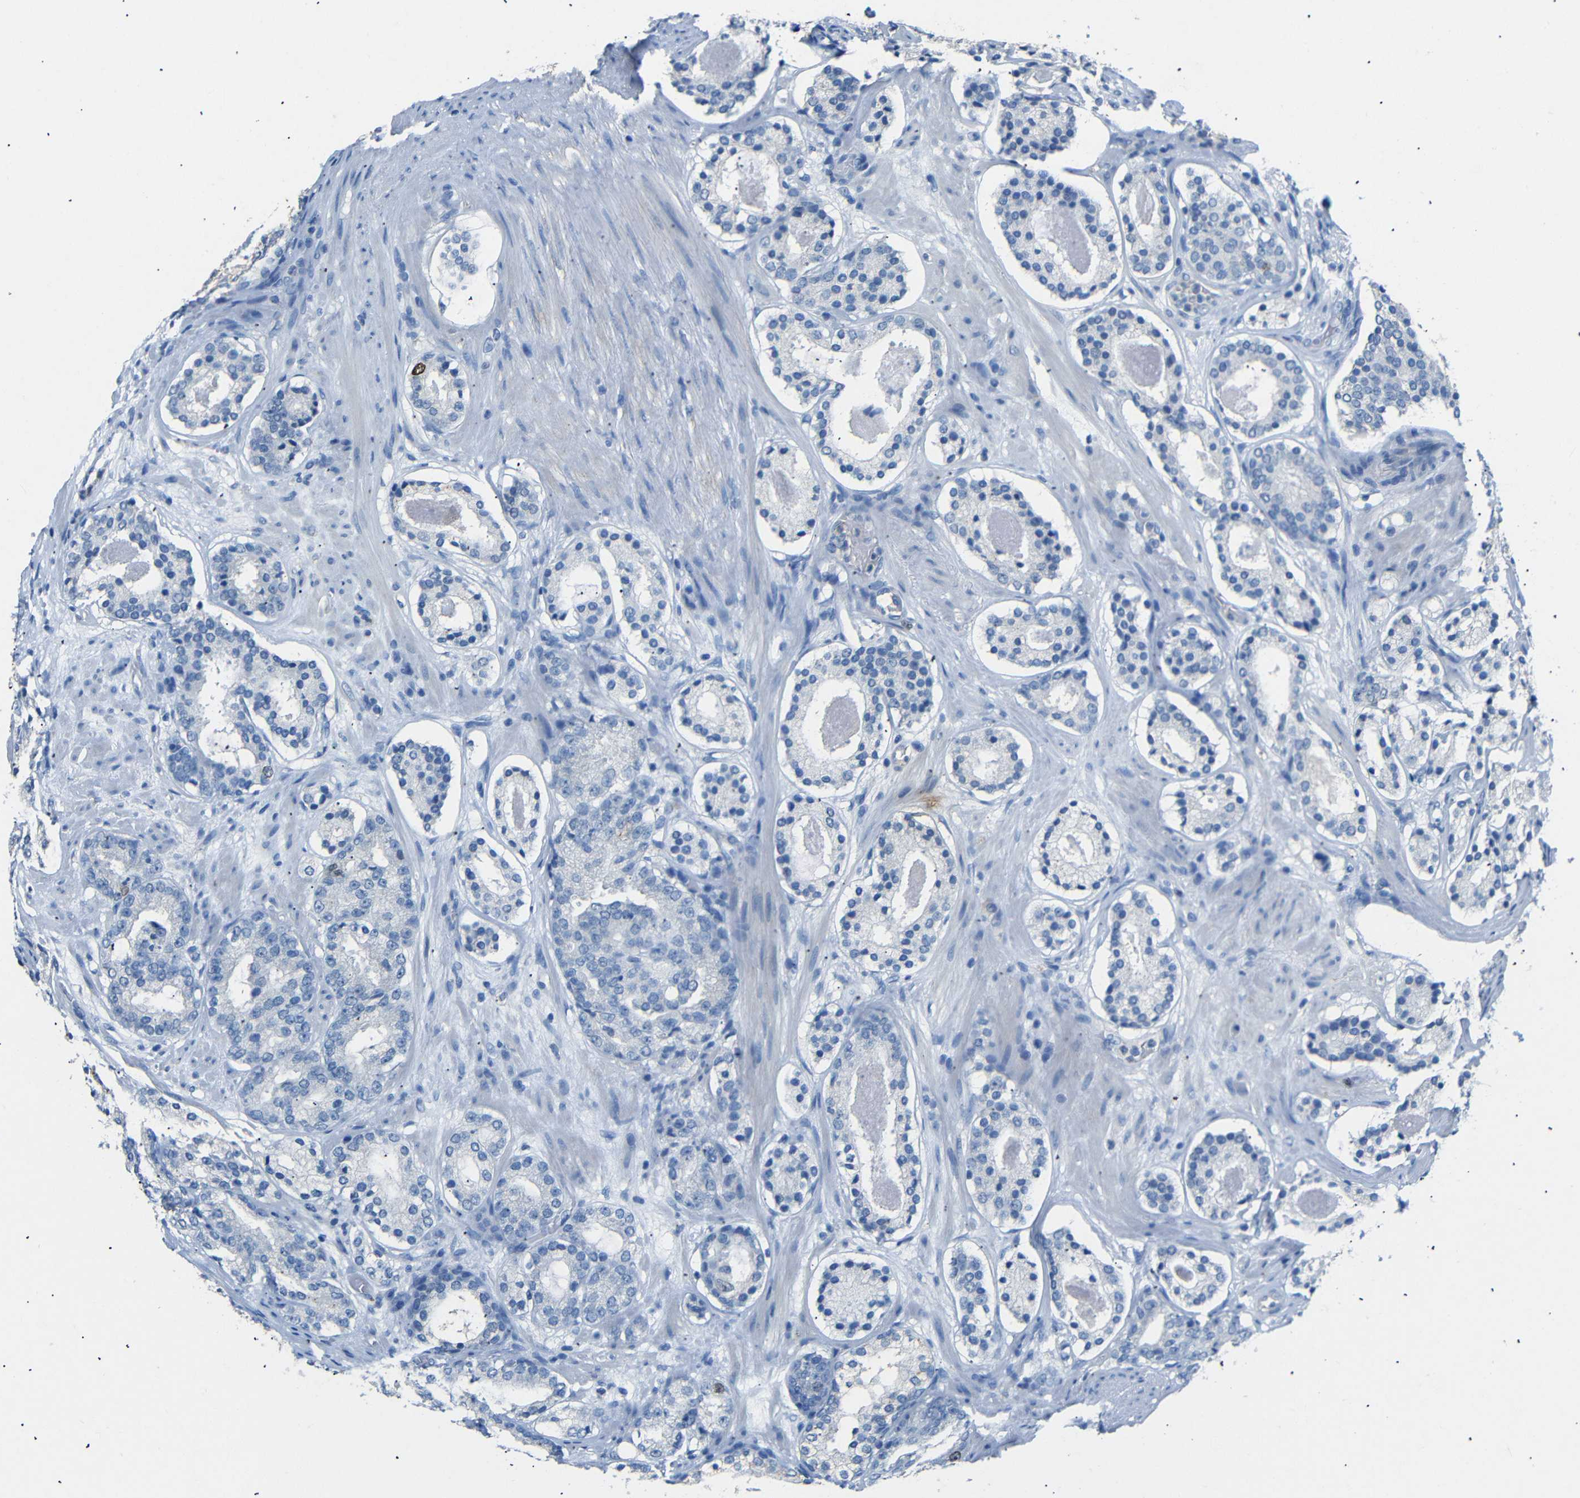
{"staining": {"intensity": "moderate", "quantity": "<25%", "location": "nuclear"}, "tissue": "prostate cancer", "cell_type": "Tumor cells", "image_type": "cancer", "snomed": [{"axis": "morphology", "description": "Adenocarcinoma, Low grade"}, {"axis": "topography", "description": "Prostate"}], "caption": "IHC of human prostate cancer (adenocarcinoma (low-grade)) demonstrates low levels of moderate nuclear staining in approximately <25% of tumor cells.", "gene": "INCENP", "patient": {"sex": "male", "age": 69}}